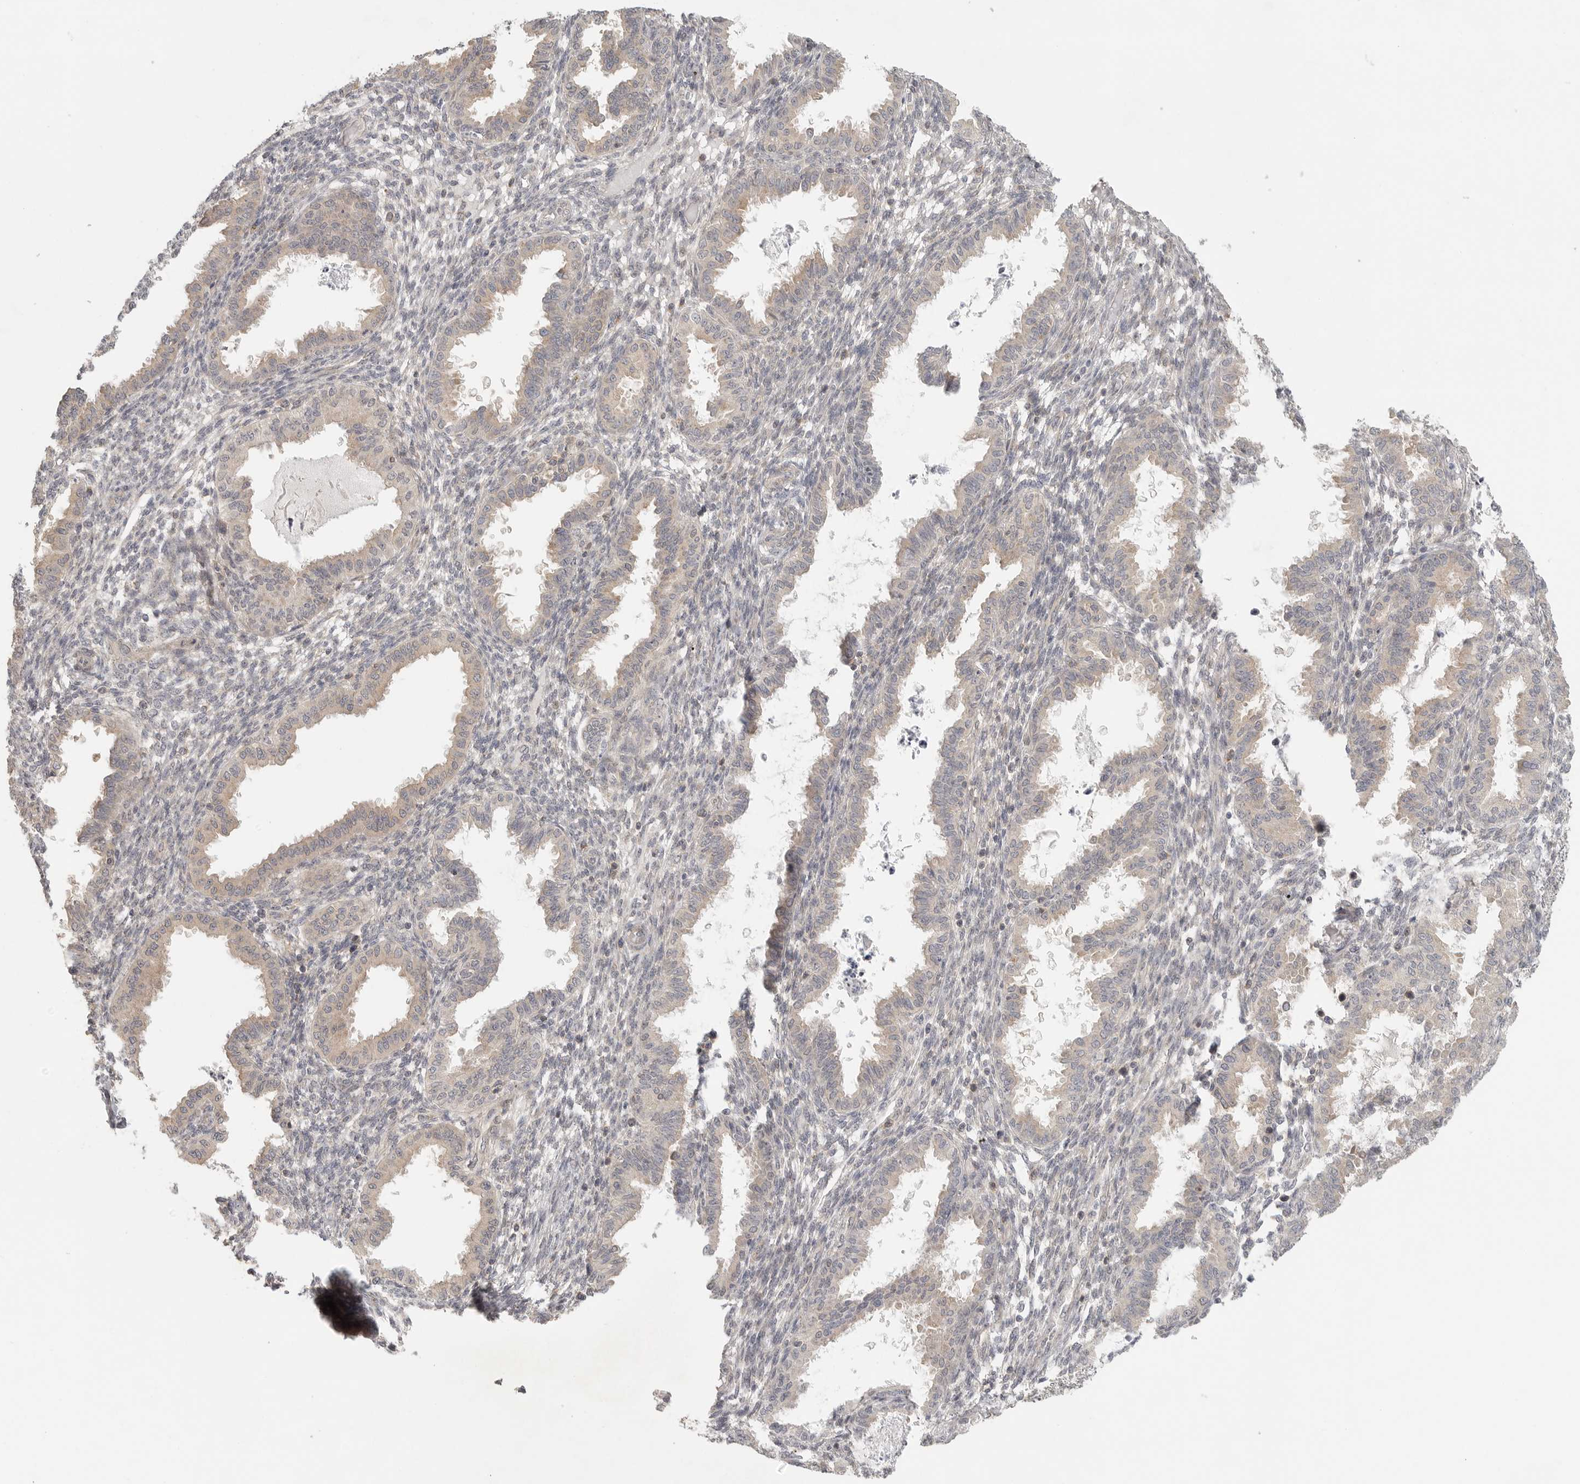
{"staining": {"intensity": "negative", "quantity": "none", "location": "none"}, "tissue": "endometrium", "cell_type": "Cells in endometrial stroma", "image_type": "normal", "snomed": [{"axis": "morphology", "description": "Normal tissue, NOS"}, {"axis": "topography", "description": "Endometrium"}], "caption": "Immunohistochemistry (IHC) micrograph of benign endometrium stained for a protein (brown), which demonstrates no staining in cells in endometrial stroma. (DAB immunohistochemistry with hematoxylin counter stain).", "gene": "HDAC6", "patient": {"sex": "female", "age": 33}}